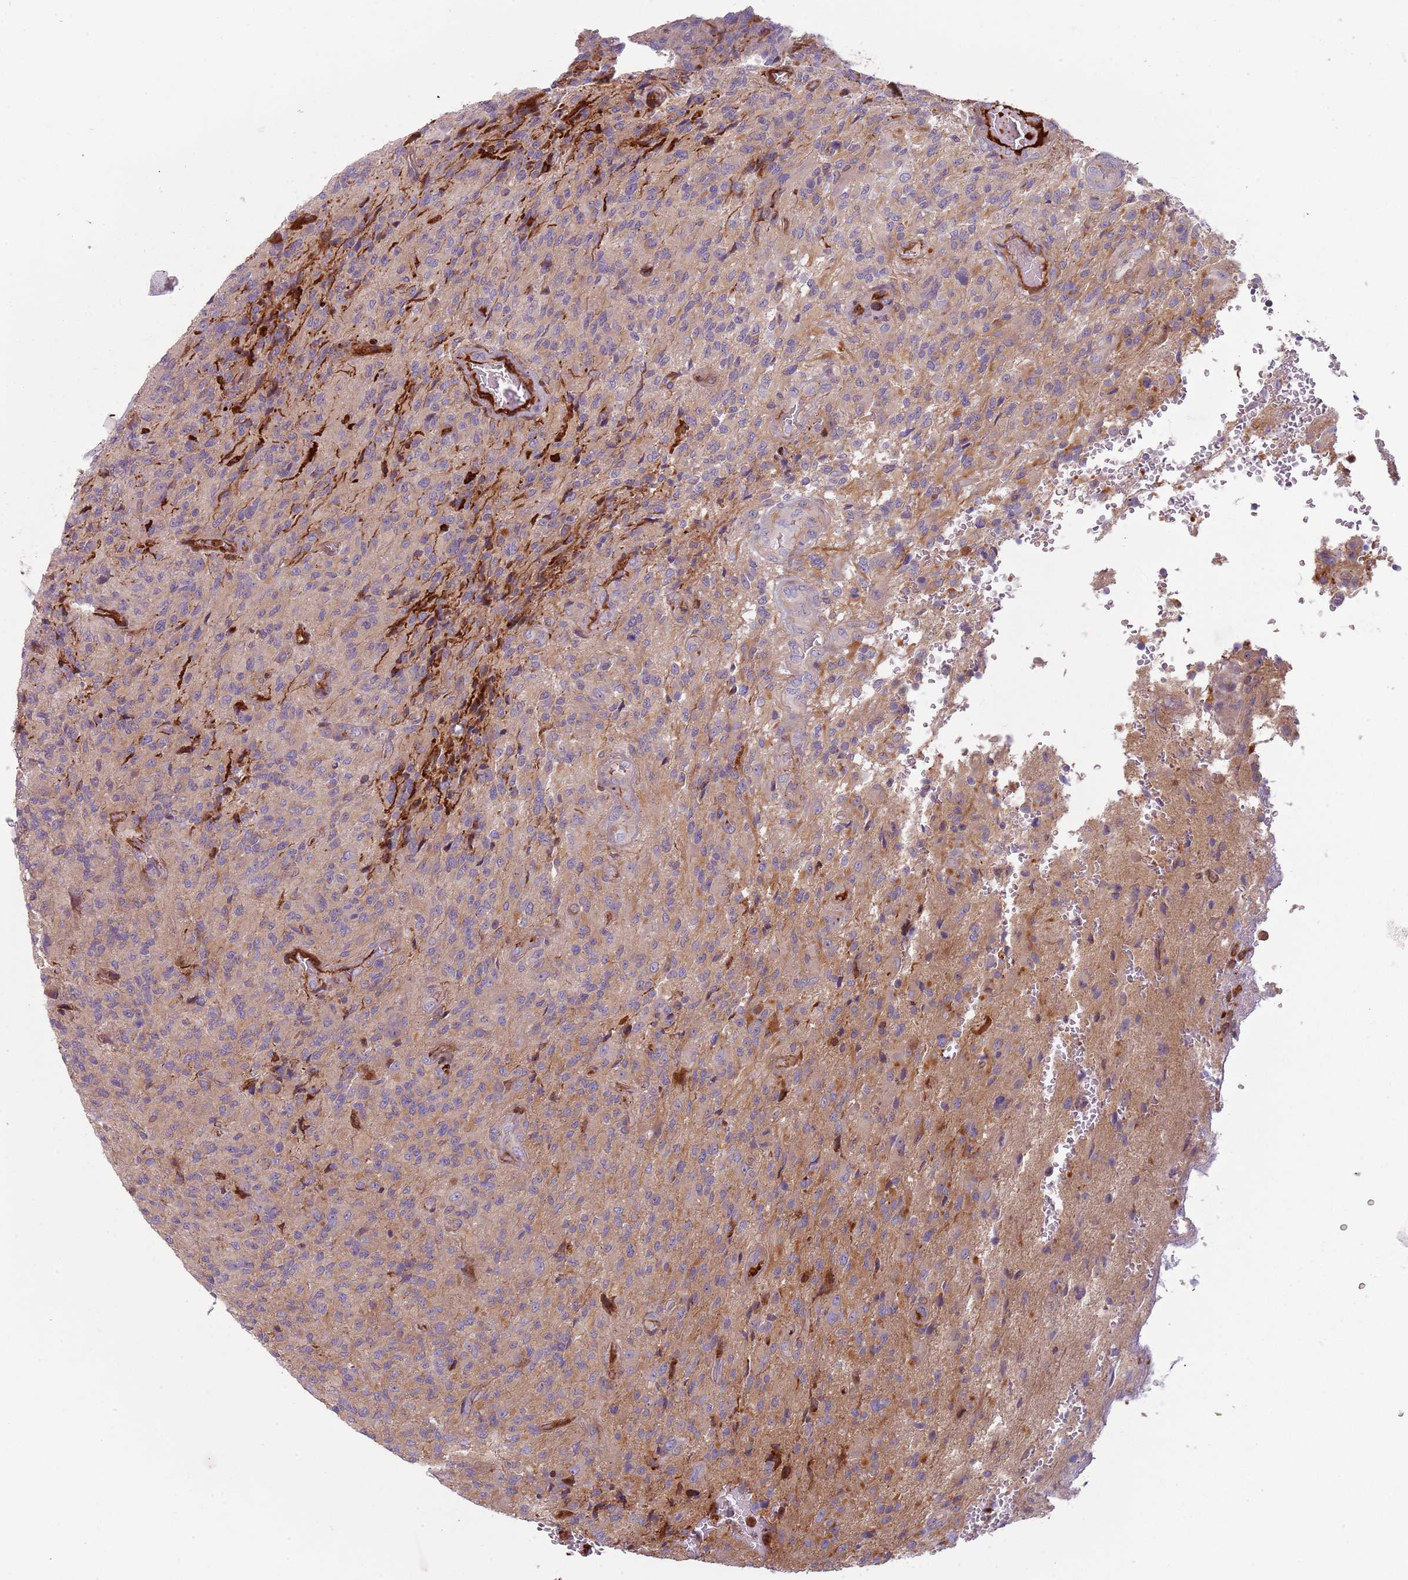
{"staining": {"intensity": "weak", "quantity": "<25%", "location": "cytoplasmic/membranous"}, "tissue": "glioma", "cell_type": "Tumor cells", "image_type": "cancer", "snomed": [{"axis": "morphology", "description": "Normal tissue, NOS"}, {"axis": "morphology", "description": "Glioma, malignant, High grade"}, {"axis": "topography", "description": "Cerebral cortex"}], "caption": "IHC photomicrograph of glioma stained for a protein (brown), which shows no expression in tumor cells.", "gene": "NADK", "patient": {"sex": "male", "age": 56}}